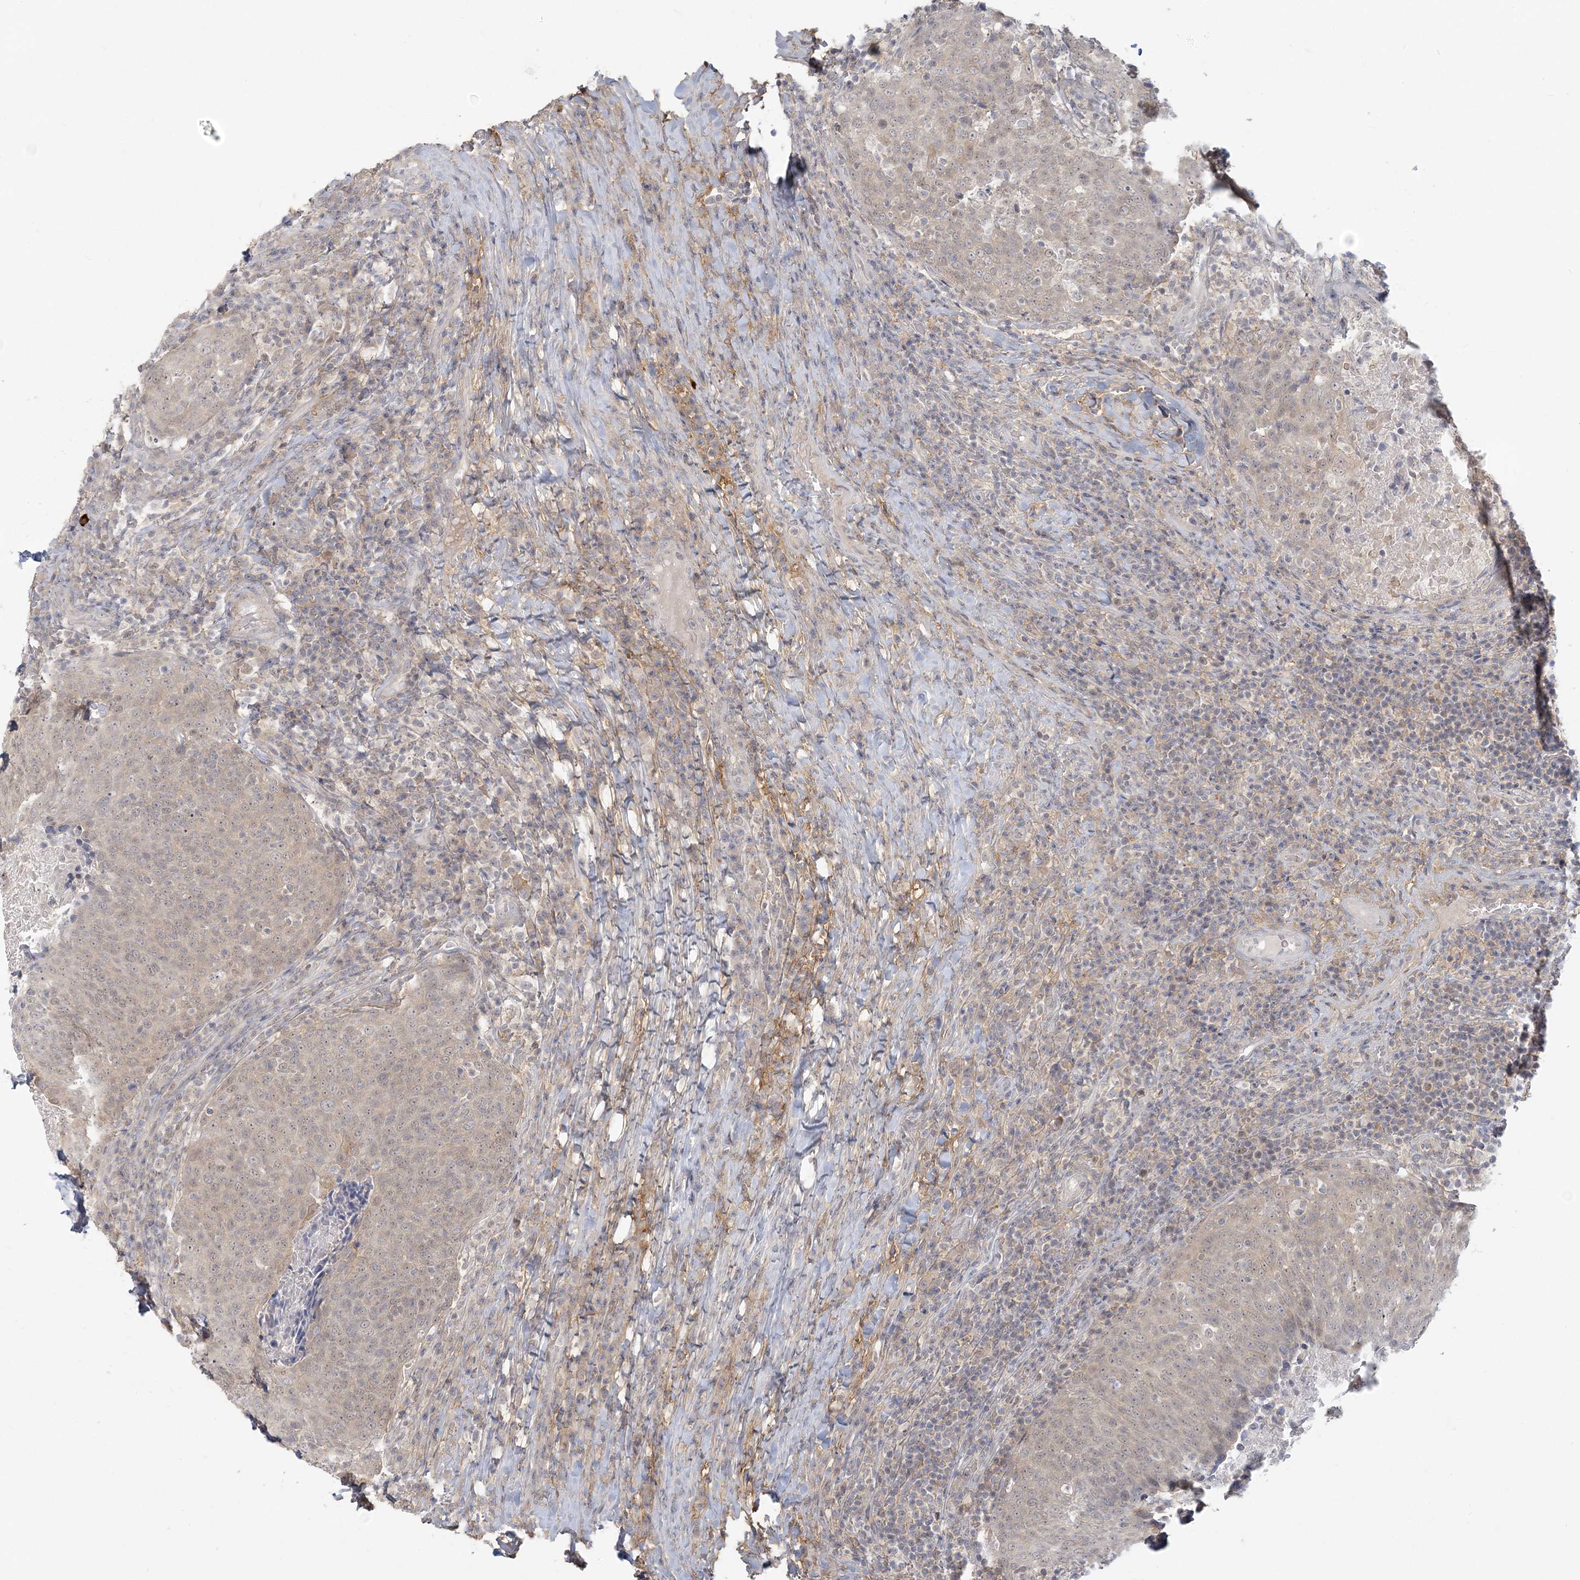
{"staining": {"intensity": "weak", "quantity": "25%-75%", "location": "cytoplasmic/membranous,nuclear"}, "tissue": "head and neck cancer", "cell_type": "Tumor cells", "image_type": "cancer", "snomed": [{"axis": "morphology", "description": "Squamous cell carcinoma, NOS"}, {"axis": "morphology", "description": "Squamous cell carcinoma, metastatic, NOS"}, {"axis": "topography", "description": "Lymph node"}, {"axis": "topography", "description": "Head-Neck"}], "caption": "DAB immunohistochemical staining of head and neck metastatic squamous cell carcinoma exhibits weak cytoplasmic/membranous and nuclear protein positivity in approximately 25%-75% of tumor cells.", "gene": "ANKS1A", "patient": {"sex": "male", "age": 62}}